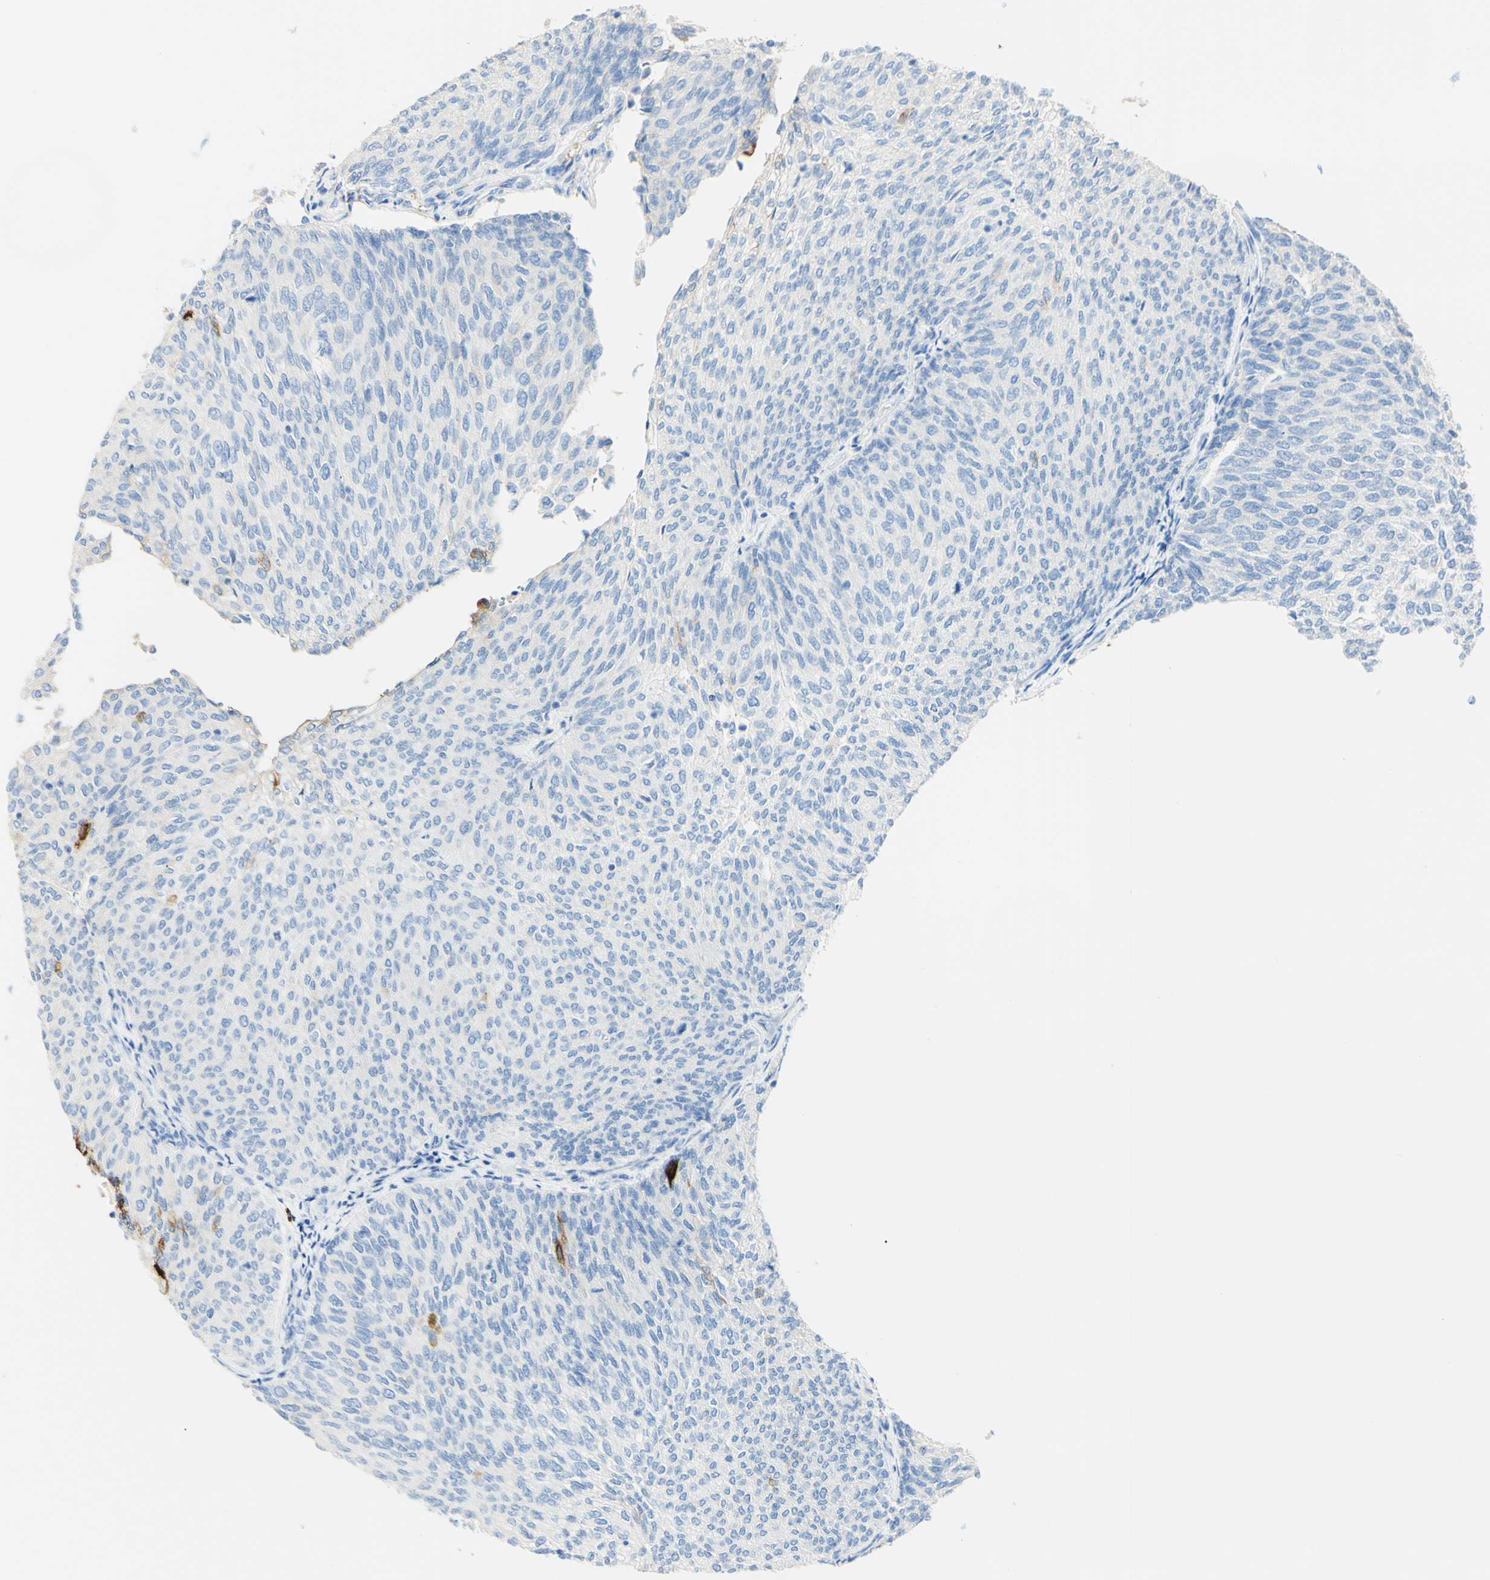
{"staining": {"intensity": "negative", "quantity": "none", "location": "none"}, "tissue": "urothelial cancer", "cell_type": "Tumor cells", "image_type": "cancer", "snomed": [{"axis": "morphology", "description": "Urothelial carcinoma, Low grade"}, {"axis": "topography", "description": "Urinary bladder"}], "caption": "Immunohistochemistry (IHC) histopathology image of human low-grade urothelial carcinoma stained for a protein (brown), which demonstrates no expression in tumor cells.", "gene": "PIGR", "patient": {"sex": "female", "age": 79}}